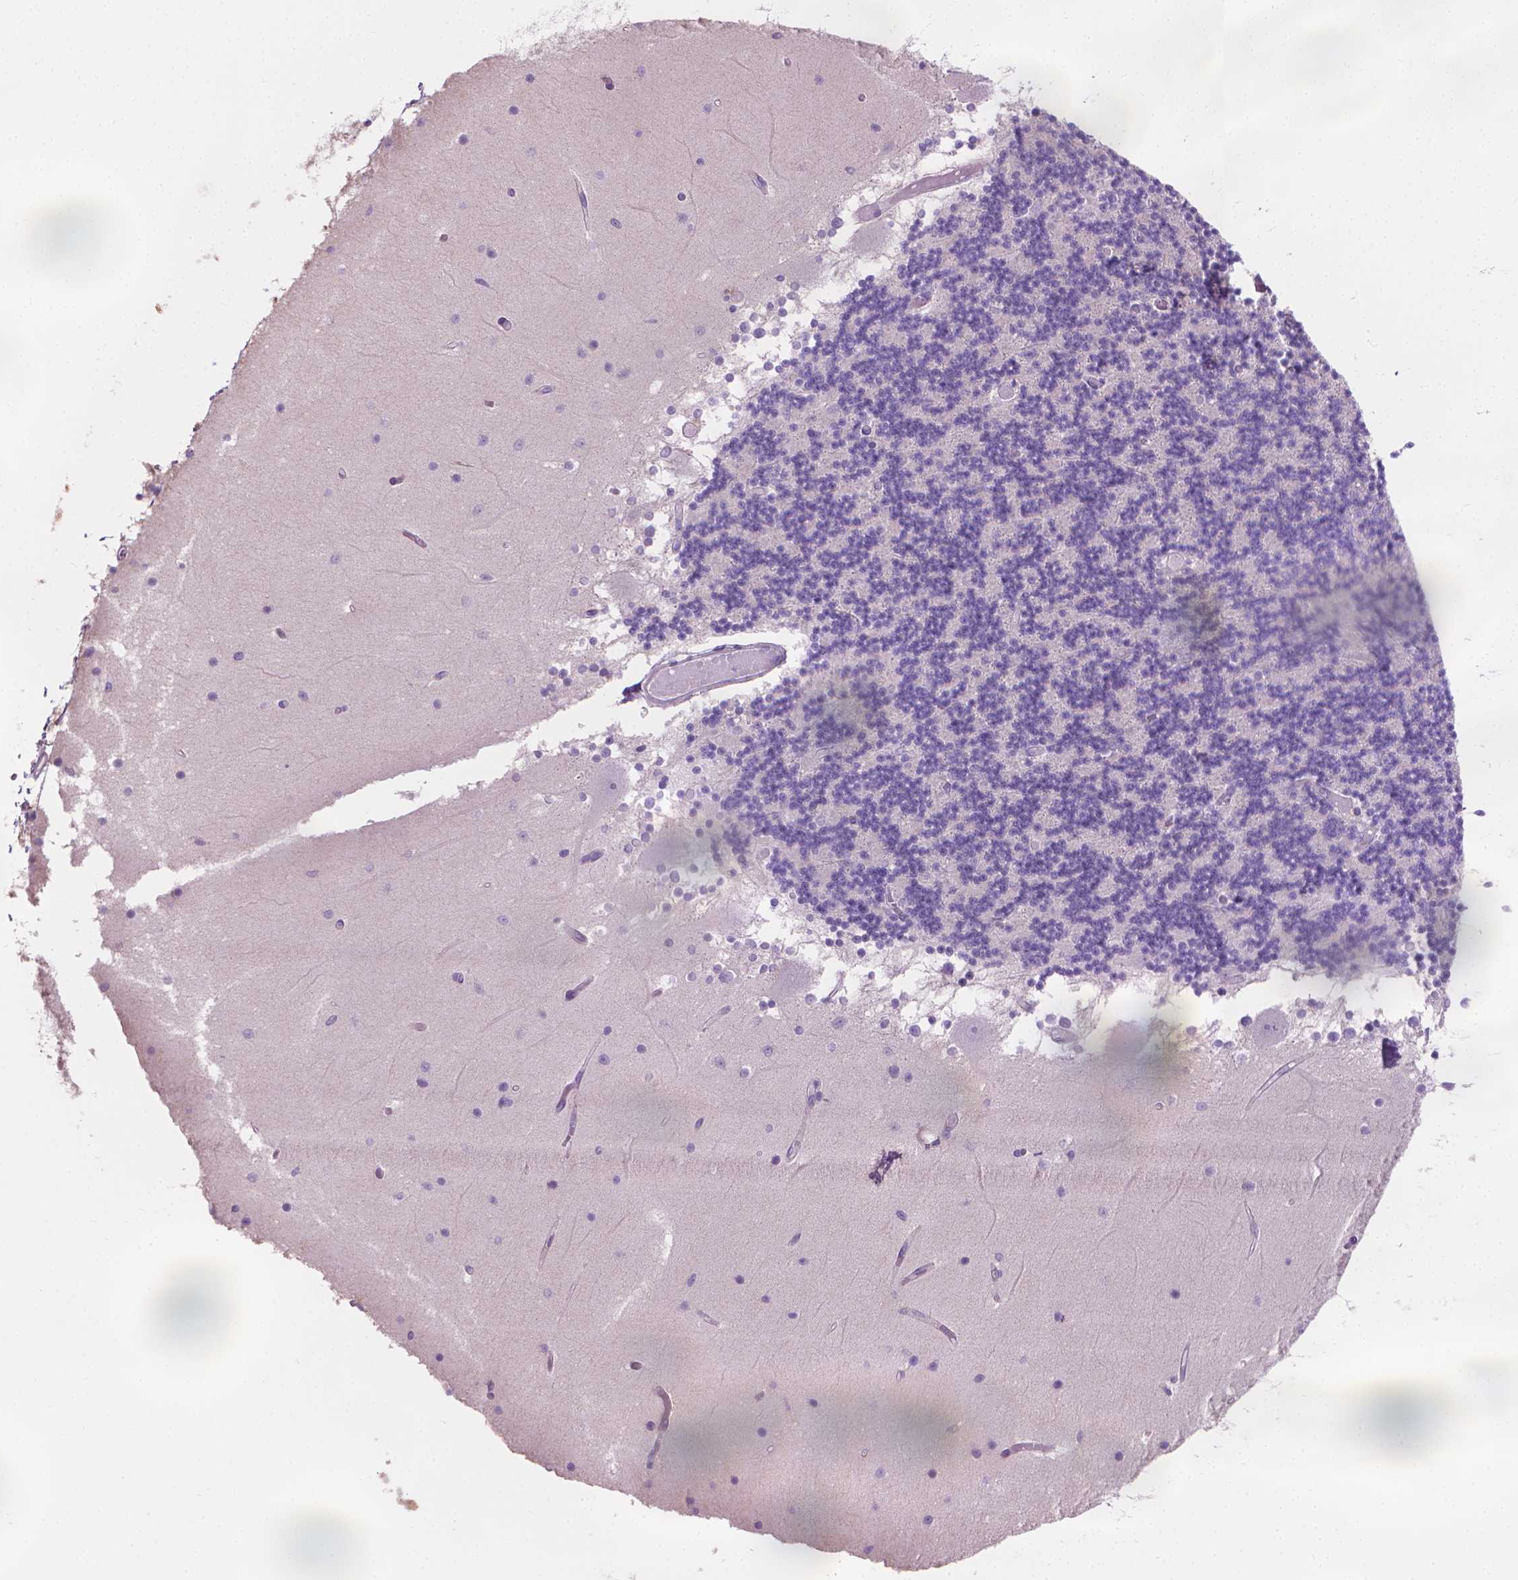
{"staining": {"intensity": "negative", "quantity": "none", "location": "none"}, "tissue": "cerebellum", "cell_type": "Cells in granular layer", "image_type": "normal", "snomed": [{"axis": "morphology", "description": "Normal tissue, NOS"}, {"axis": "topography", "description": "Cerebellum"}], "caption": "Micrograph shows no protein staining in cells in granular layer of normal cerebellum. (DAB (3,3'-diaminobenzidine) immunohistochemistry (IHC), high magnification).", "gene": "CABCOCO1", "patient": {"sex": "female", "age": 28}}